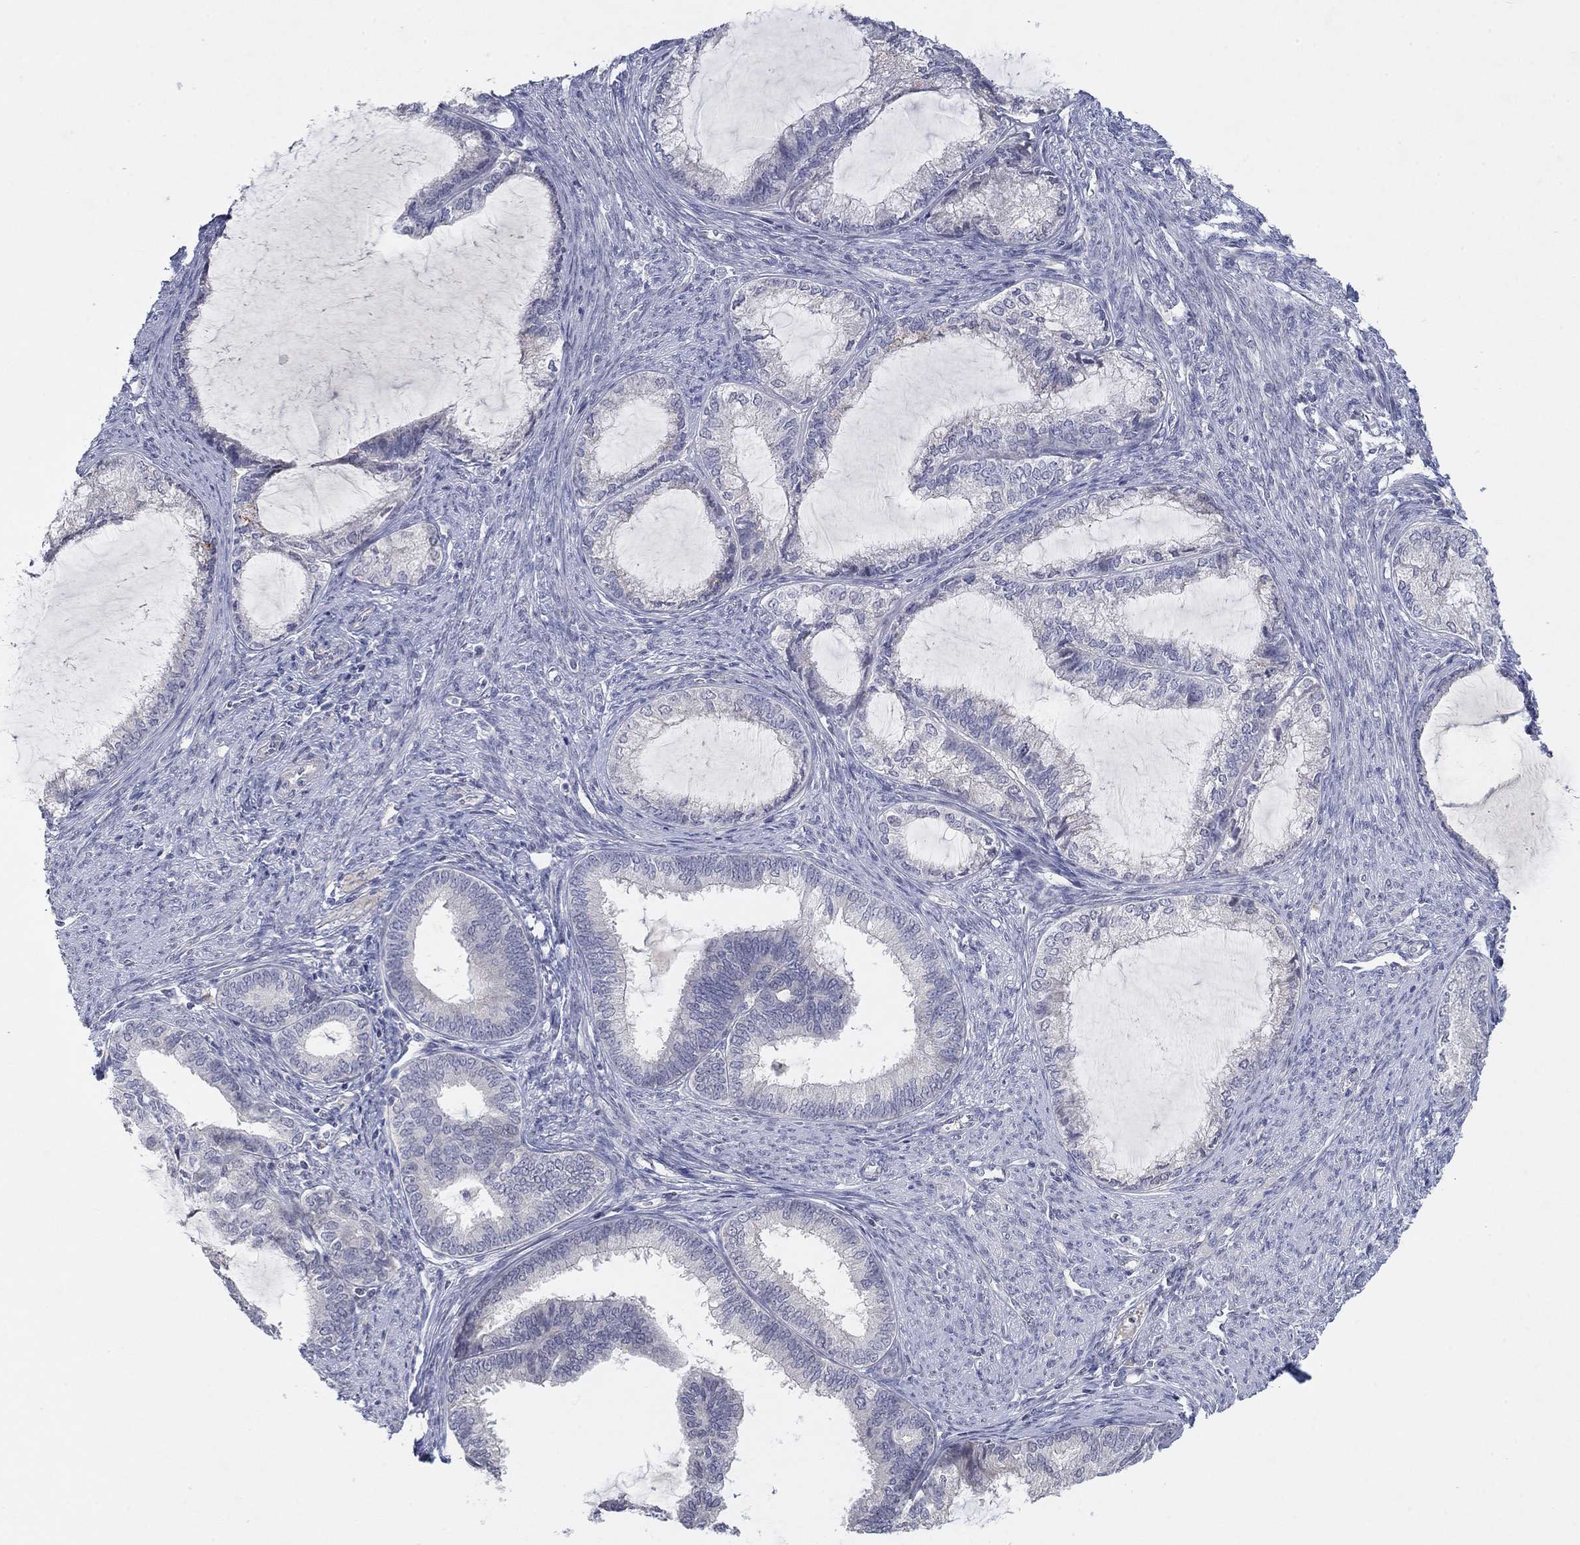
{"staining": {"intensity": "negative", "quantity": "none", "location": "none"}, "tissue": "endometrial cancer", "cell_type": "Tumor cells", "image_type": "cancer", "snomed": [{"axis": "morphology", "description": "Adenocarcinoma, NOS"}, {"axis": "topography", "description": "Endometrium"}], "caption": "This micrograph is of endometrial cancer stained with immunohistochemistry (IHC) to label a protein in brown with the nuclei are counter-stained blue. There is no expression in tumor cells.", "gene": "AMN1", "patient": {"sex": "female", "age": 86}}